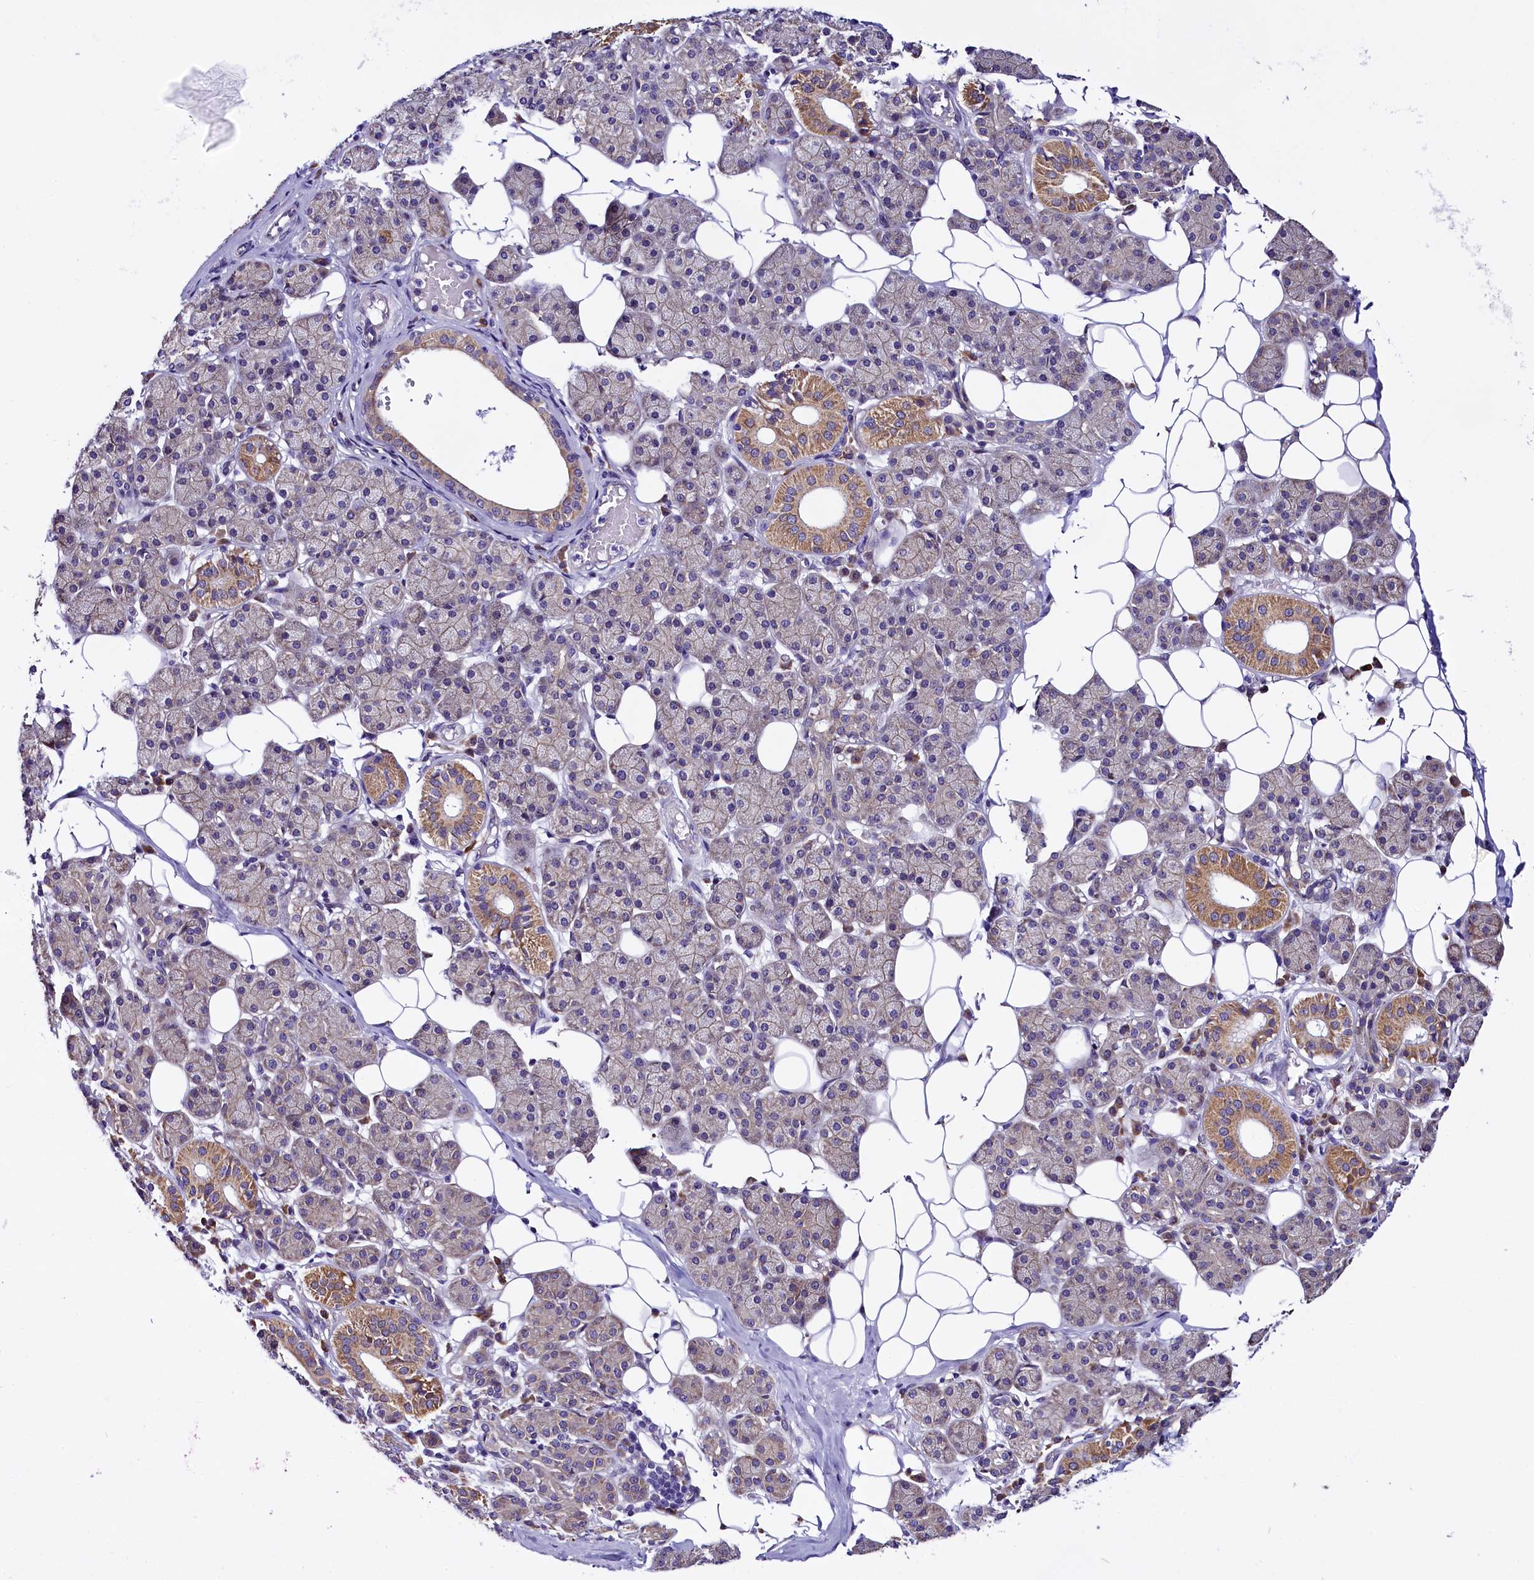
{"staining": {"intensity": "moderate", "quantity": "<25%", "location": "cytoplasmic/membranous"}, "tissue": "salivary gland", "cell_type": "Glandular cells", "image_type": "normal", "snomed": [{"axis": "morphology", "description": "Normal tissue, NOS"}, {"axis": "topography", "description": "Salivary gland"}], "caption": "IHC photomicrograph of benign salivary gland: salivary gland stained using IHC shows low levels of moderate protein expression localized specifically in the cytoplasmic/membranous of glandular cells, appearing as a cytoplasmic/membranous brown color.", "gene": "UACA", "patient": {"sex": "female", "age": 33}}